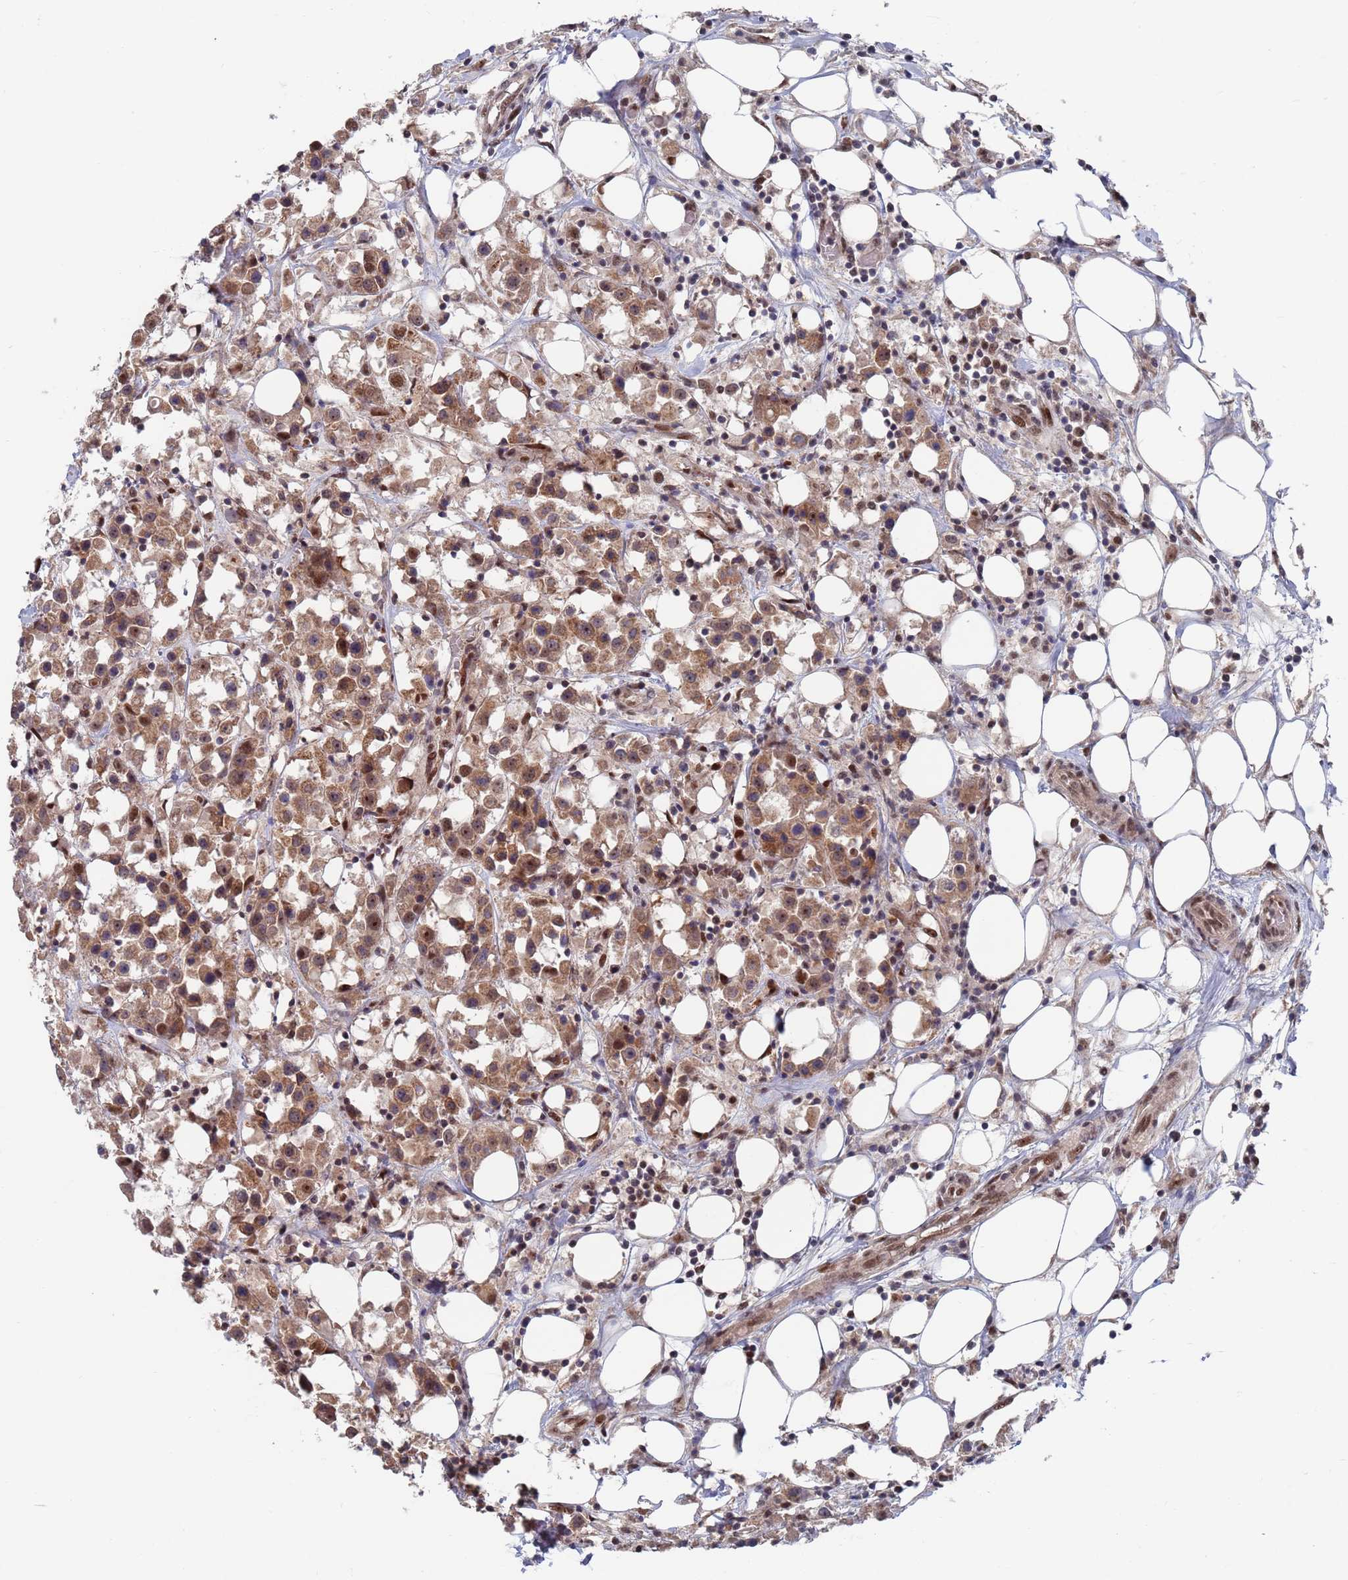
{"staining": {"intensity": "moderate", "quantity": ">75%", "location": "cytoplasmic/membranous,nuclear"}, "tissue": "breast cancer", "cell_type": "Tumor cells", "image_type": "cancer", "snomed": [{"axis": "morphology", "description": "Duct carcinoma"}, {"axis": "topography", "description": "Breast"}], "caption": "Human breast cancer (infiltrating ductal carcinoma) stained with a brown dye reveals moderate cytoplasmic/membranous and nuclear positive expression in about >75% of tumor cells.", "gene": "RPP25", "patient": {"sex": "female", "age": 61}}